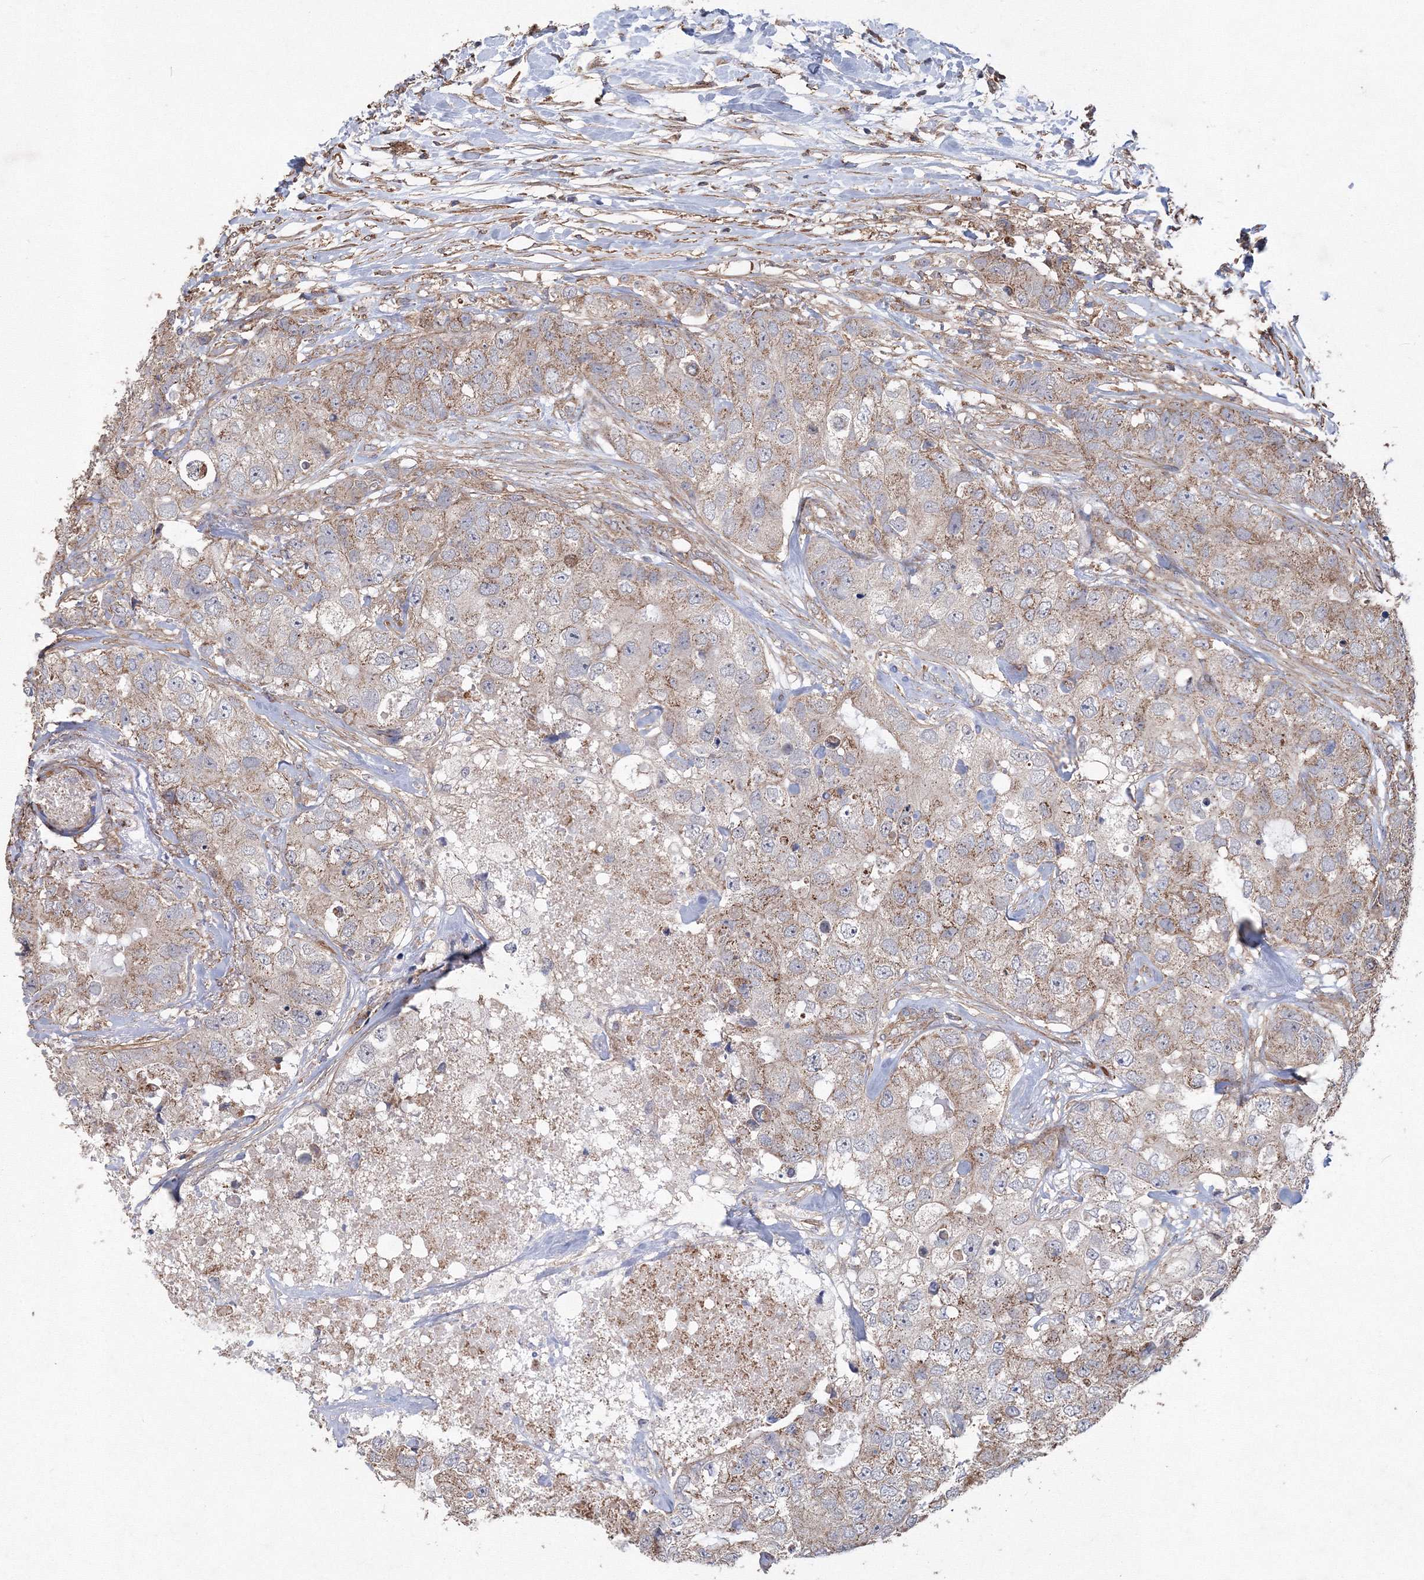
{"staining": {"intensity": "weak", "quantity": "25%-75%", "location": "cytoplasmic/membranous"}, "tissue": "breast cancer", "cell_type": "Tumor cells", "image_type": "cancer", "snomed": [{"axis": "morphology", "description": "Duct carcinoma"}, {"axis": "topography", "description": "Breast"}], "caption": "Protein analysis of breast cancer tissue displays weak cytoplasmic/membranous expression in about 25%-75% of tumor cells.", "gene": "TMEM139", "patient": {"sex": "female", "age": 62}}